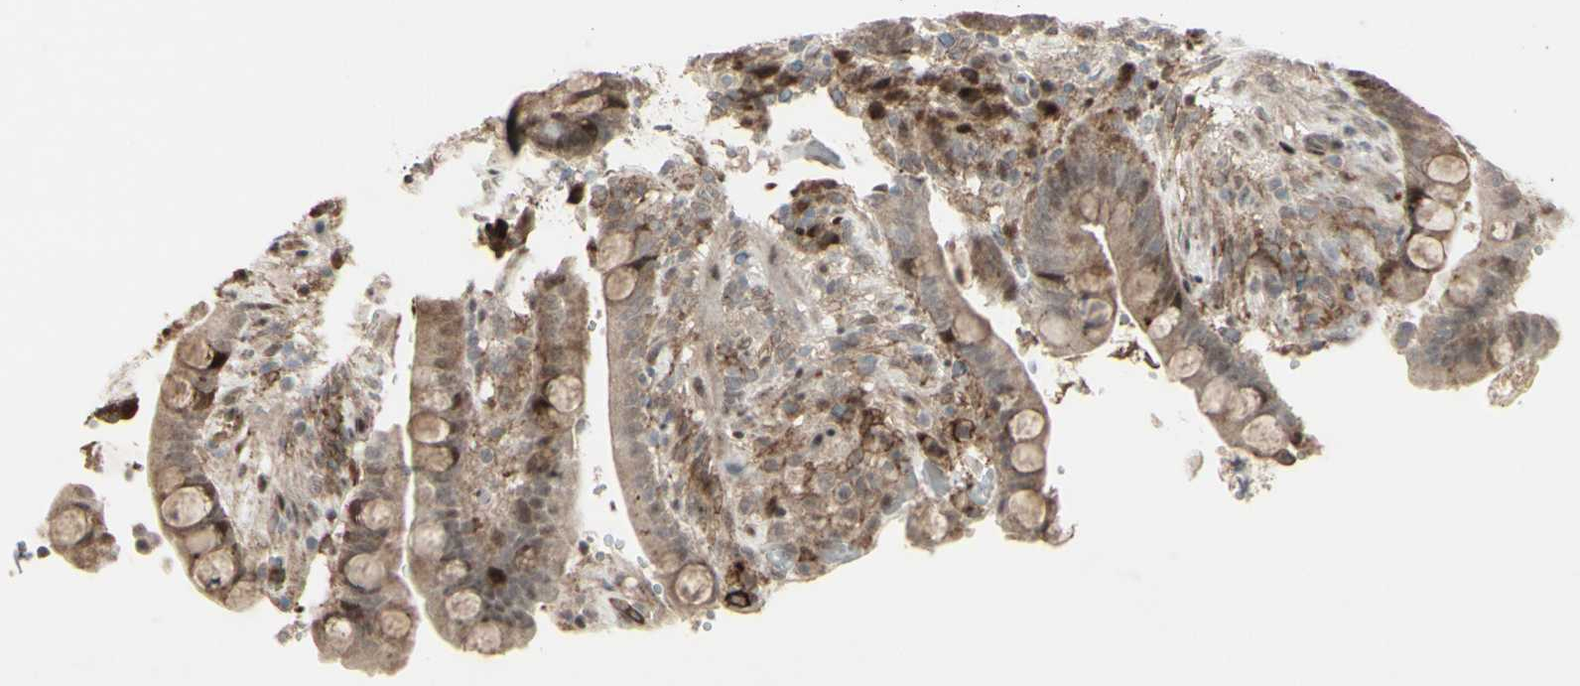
{"staining": {"intensity": "moderate", "quantity": ">75%", "location": "cytoplasmic/membranous,nuclear"}, "tissue": "colon", "cell_type": "Endothelial cells", "image_type": "normal", "snomed": [{"axis": "morphology", "description": "Normal tissue, NOS"}, {"axis": "topography", "description": "Colon"}], "caption": "This image shows IHC staining of unremarkable human colon, with medium moderate cytoplasmic/membranous,nuclear expression in approximately >75% of endothelial cells.", "gene": "CD33", "patient": {"sex": "male", "age": 73}}